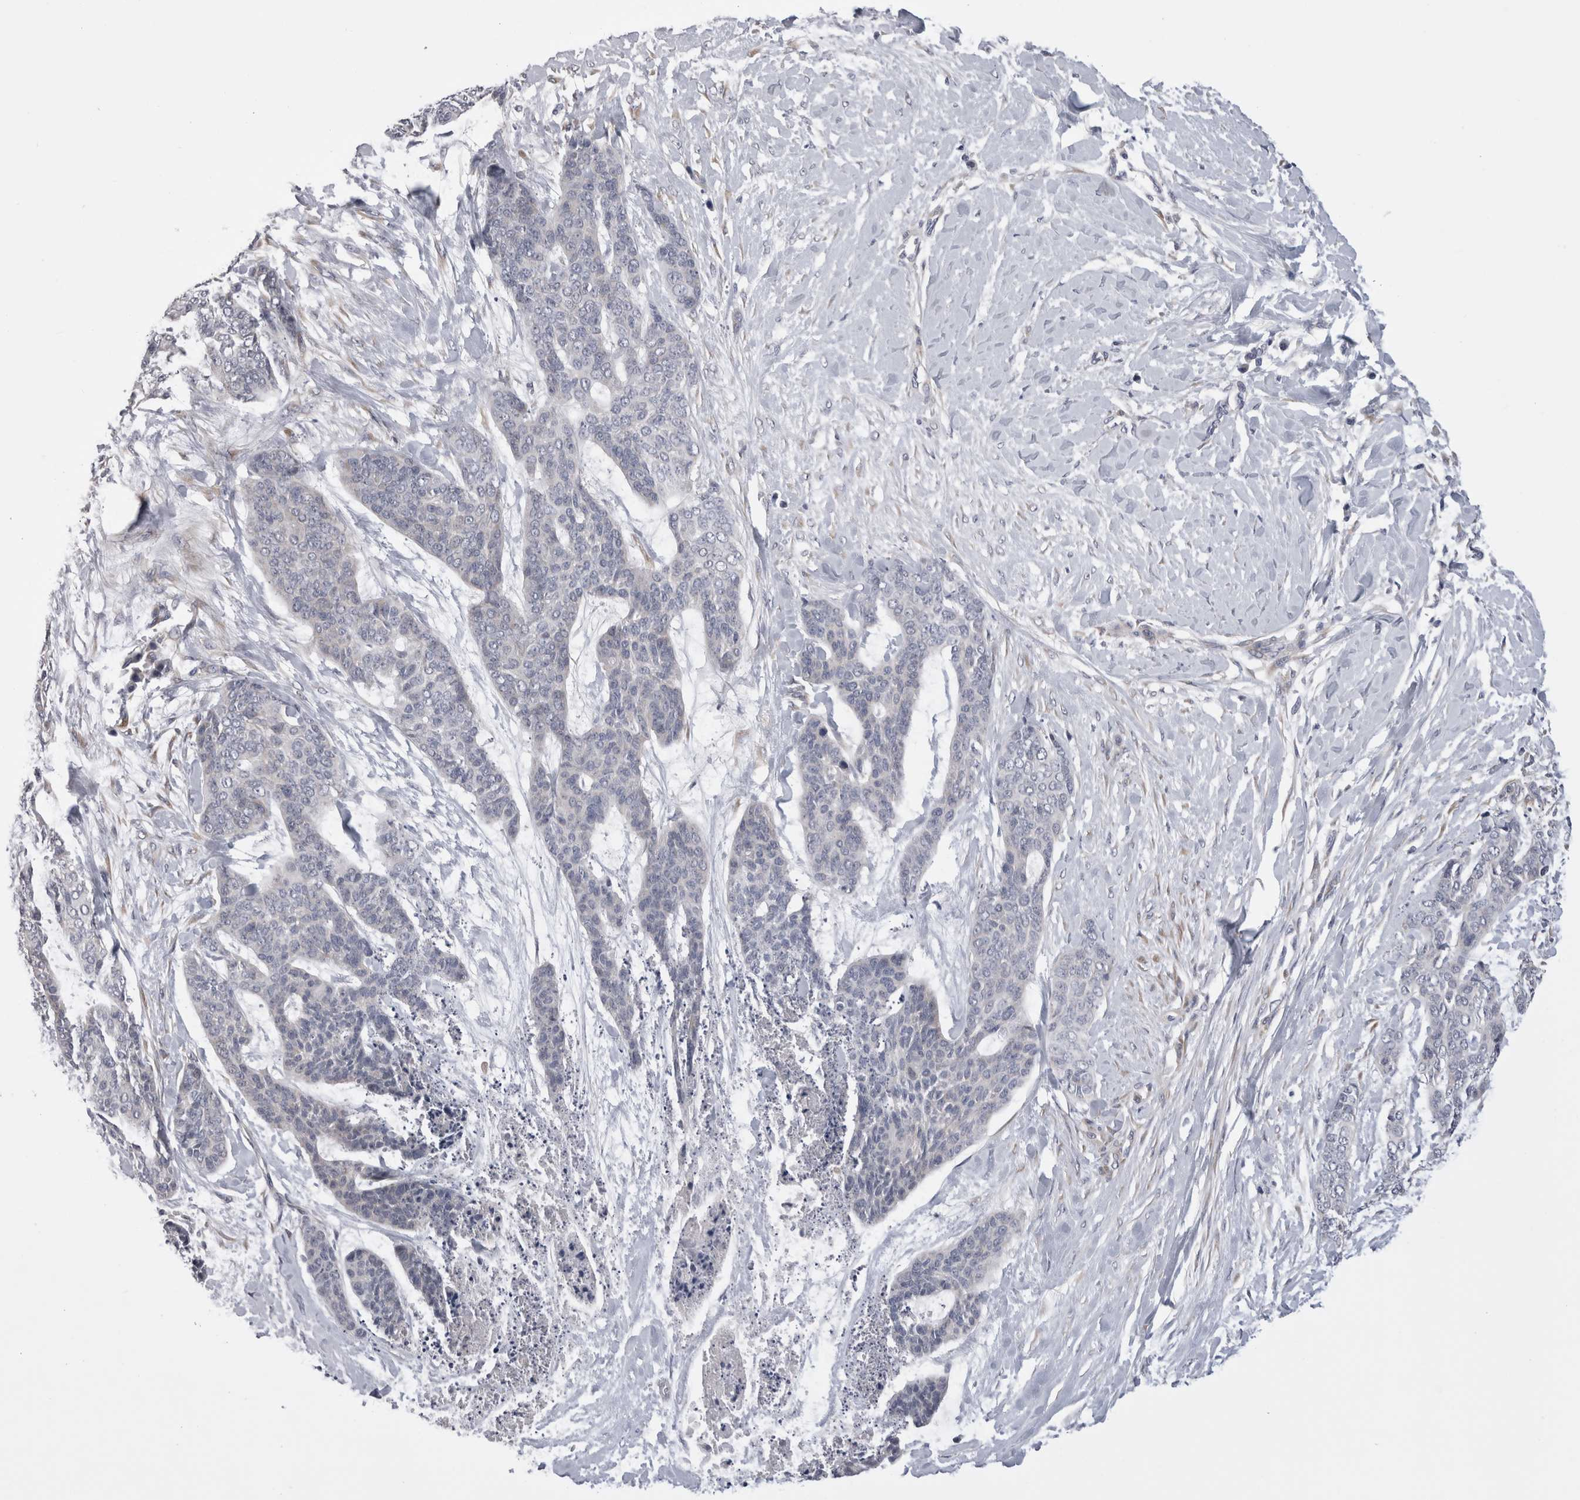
{"staining": {"intensity": "negative", "quantity": "none", "location": "none"}, "tissue": "skin cancer", "cell_type": "Tumor cells", "image_type": "cancer", "snomed": [{"axis": "morphology", "description": "Basal cell carcinoma"}, {"axis": "topography", "description": "Skin"}], "caption": "Protein analysis of skin basal cell carcinoma exhibits no significant expression in tumor cells.", "gene": "ARHGAP29", "patient": {"sex": "female", "age": 64}}